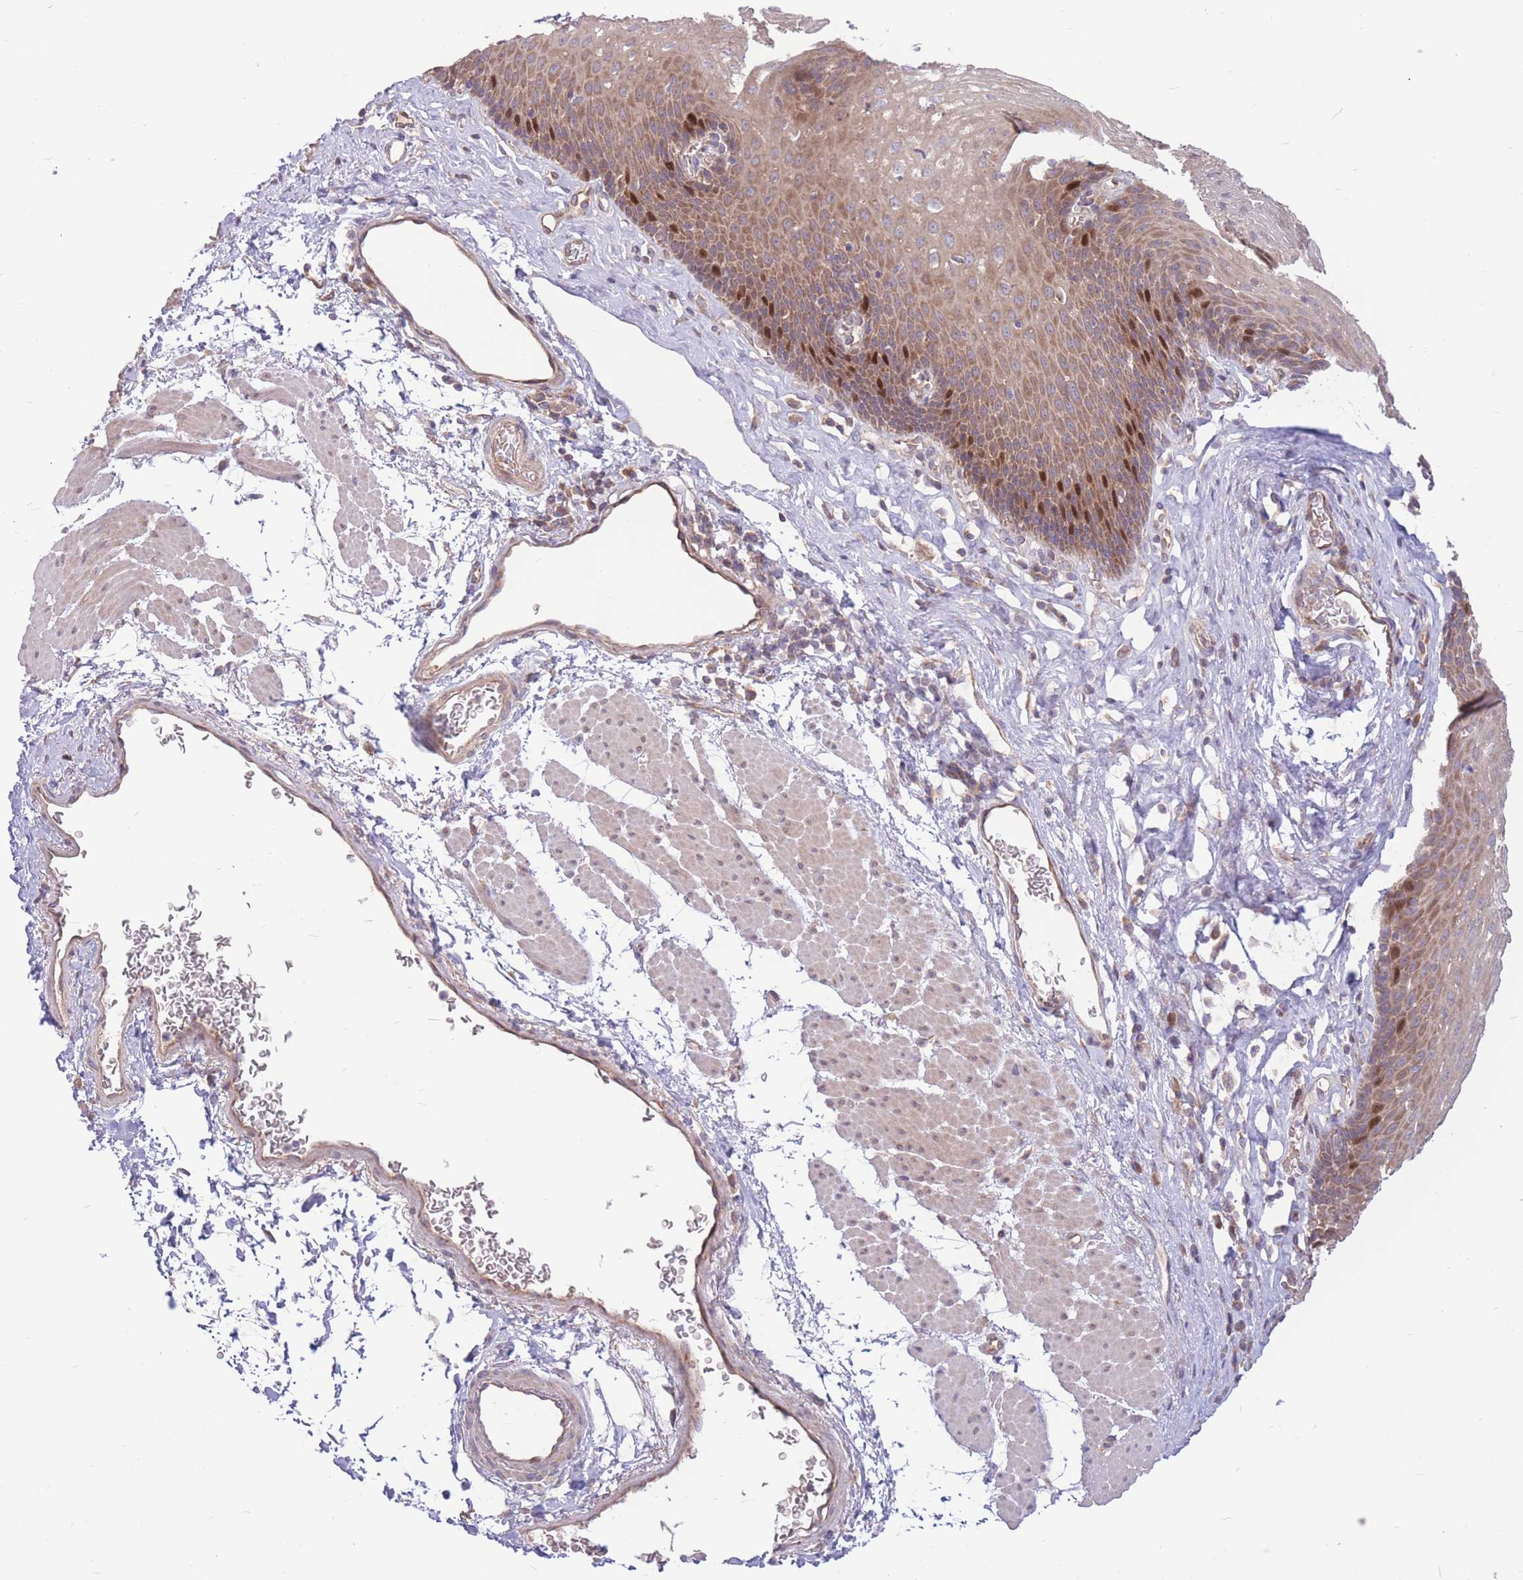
{"staining": {"intensity": "strong", "quantity": "<25%", "location": "cytoplasmic/membranous,nuclear"}, "tissue": "esophagus", "cell_type": "Squamous epithelial cells", "image_type": "normal", "snomed": [{"axis": "morphology", "description": "Normal tissue, NOS"}, {"axis": "topography", "description": "Esophagus"}], "caption": "Human esophagus stained with a brown dye exhibits strong cytoplasmic/membranous,nuclear positive expression in about <25% of squamous epithelial cells.", "gene": "GMNN", "patient": {"sex": "female", "age": 66}}